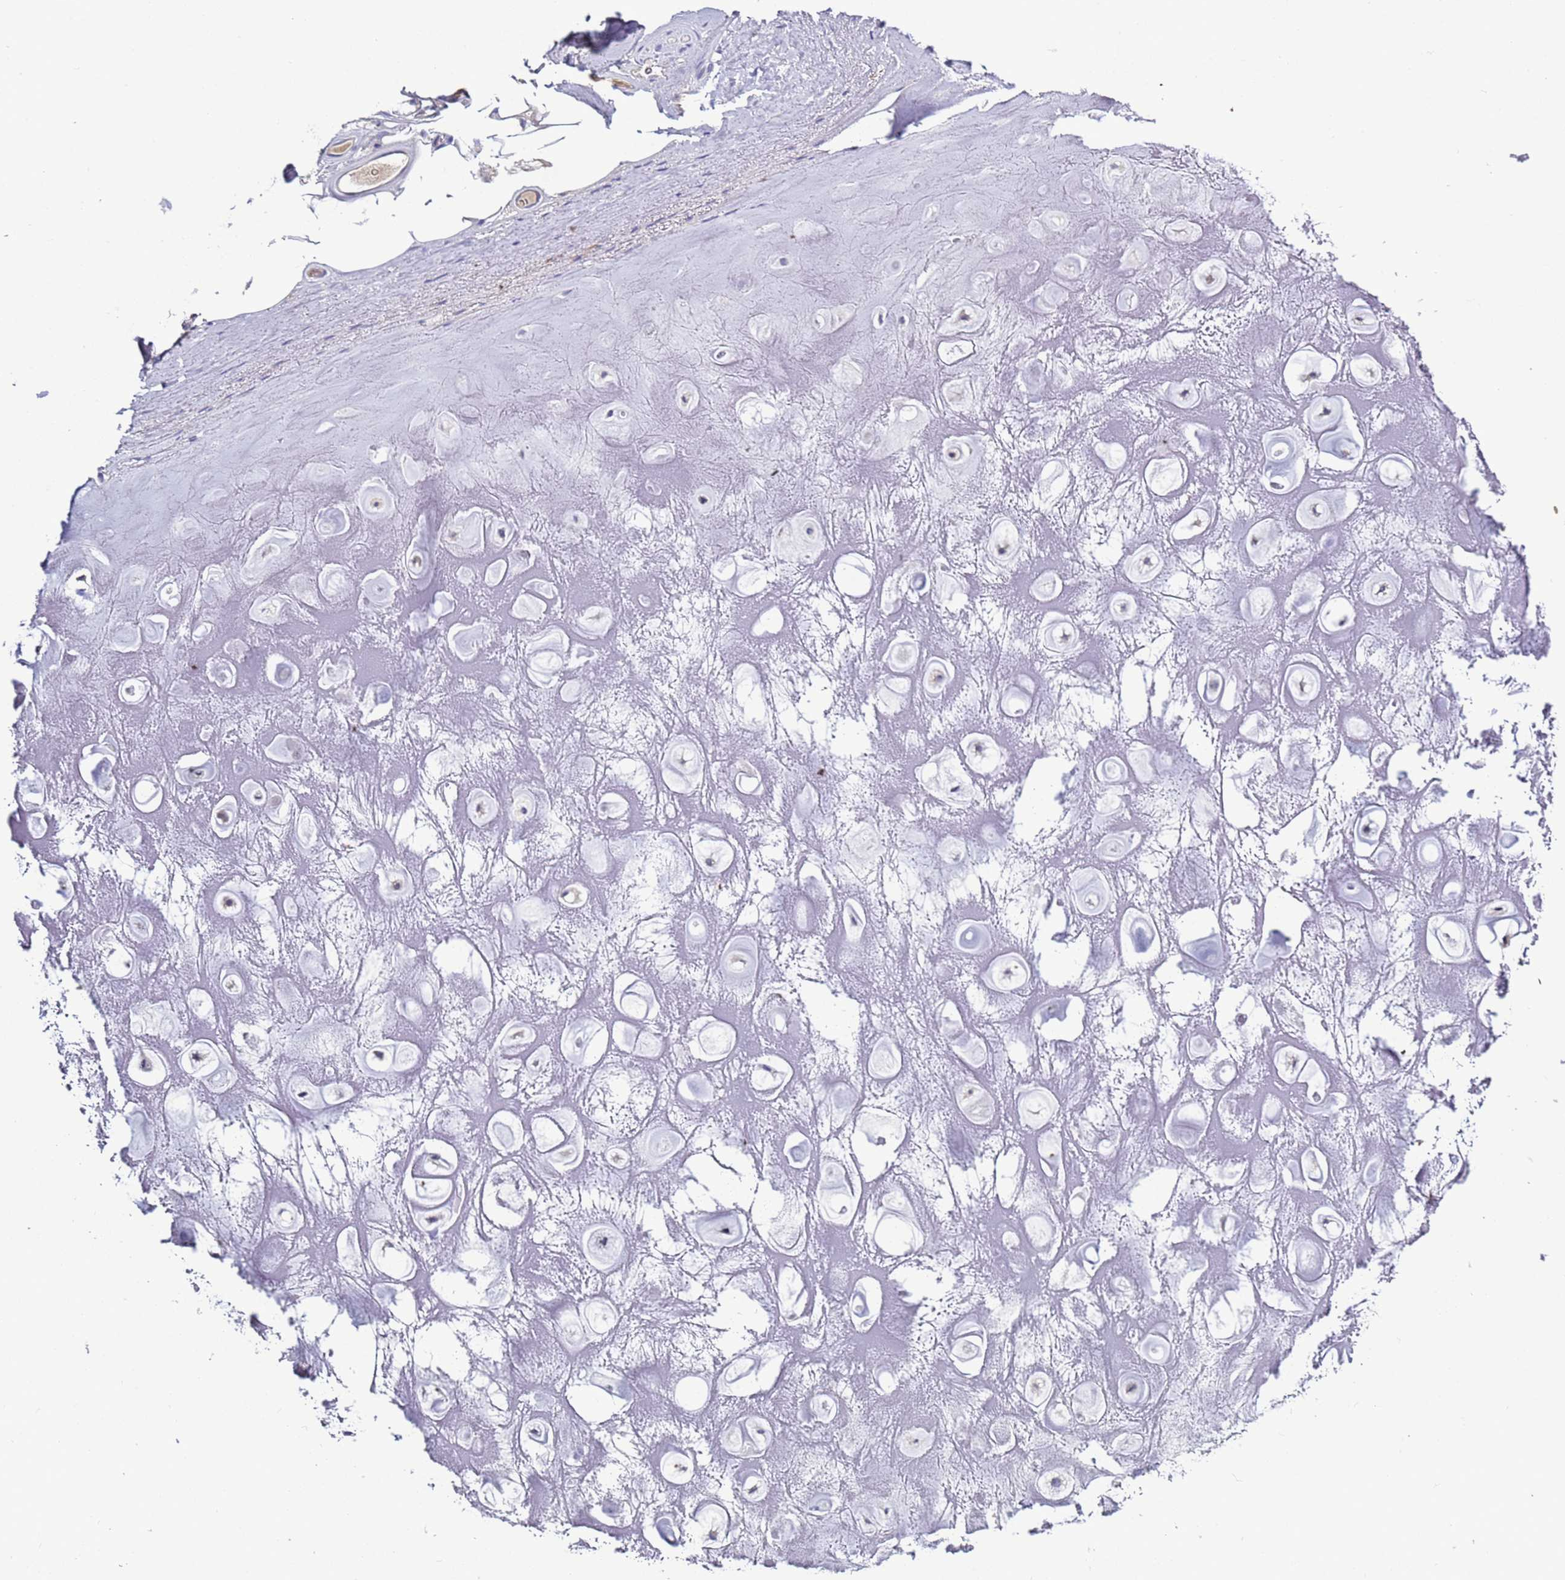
{"staining": {"intensity": "negative", "quantity": "none", "location": "none"}, "tissue": "adipose tissue", "cell_type": "Adipocytes", "image_type": "normal", "snomed": [{"axis": "morphology", "description": "Normal tissue, NOS"}, {"axis": "topography", "description": "Cartilage tissue"}], "caption": "Protein analysis of unremarkable adipose tissue displays no significant positivity in adipocytes. Brightfield microscopy of IHC stained with DAB (brown) and hematoxylin (blue), captured at high magnification.", "gene": "C4orf46", "patient": {"sex": "male", "age": 81}}